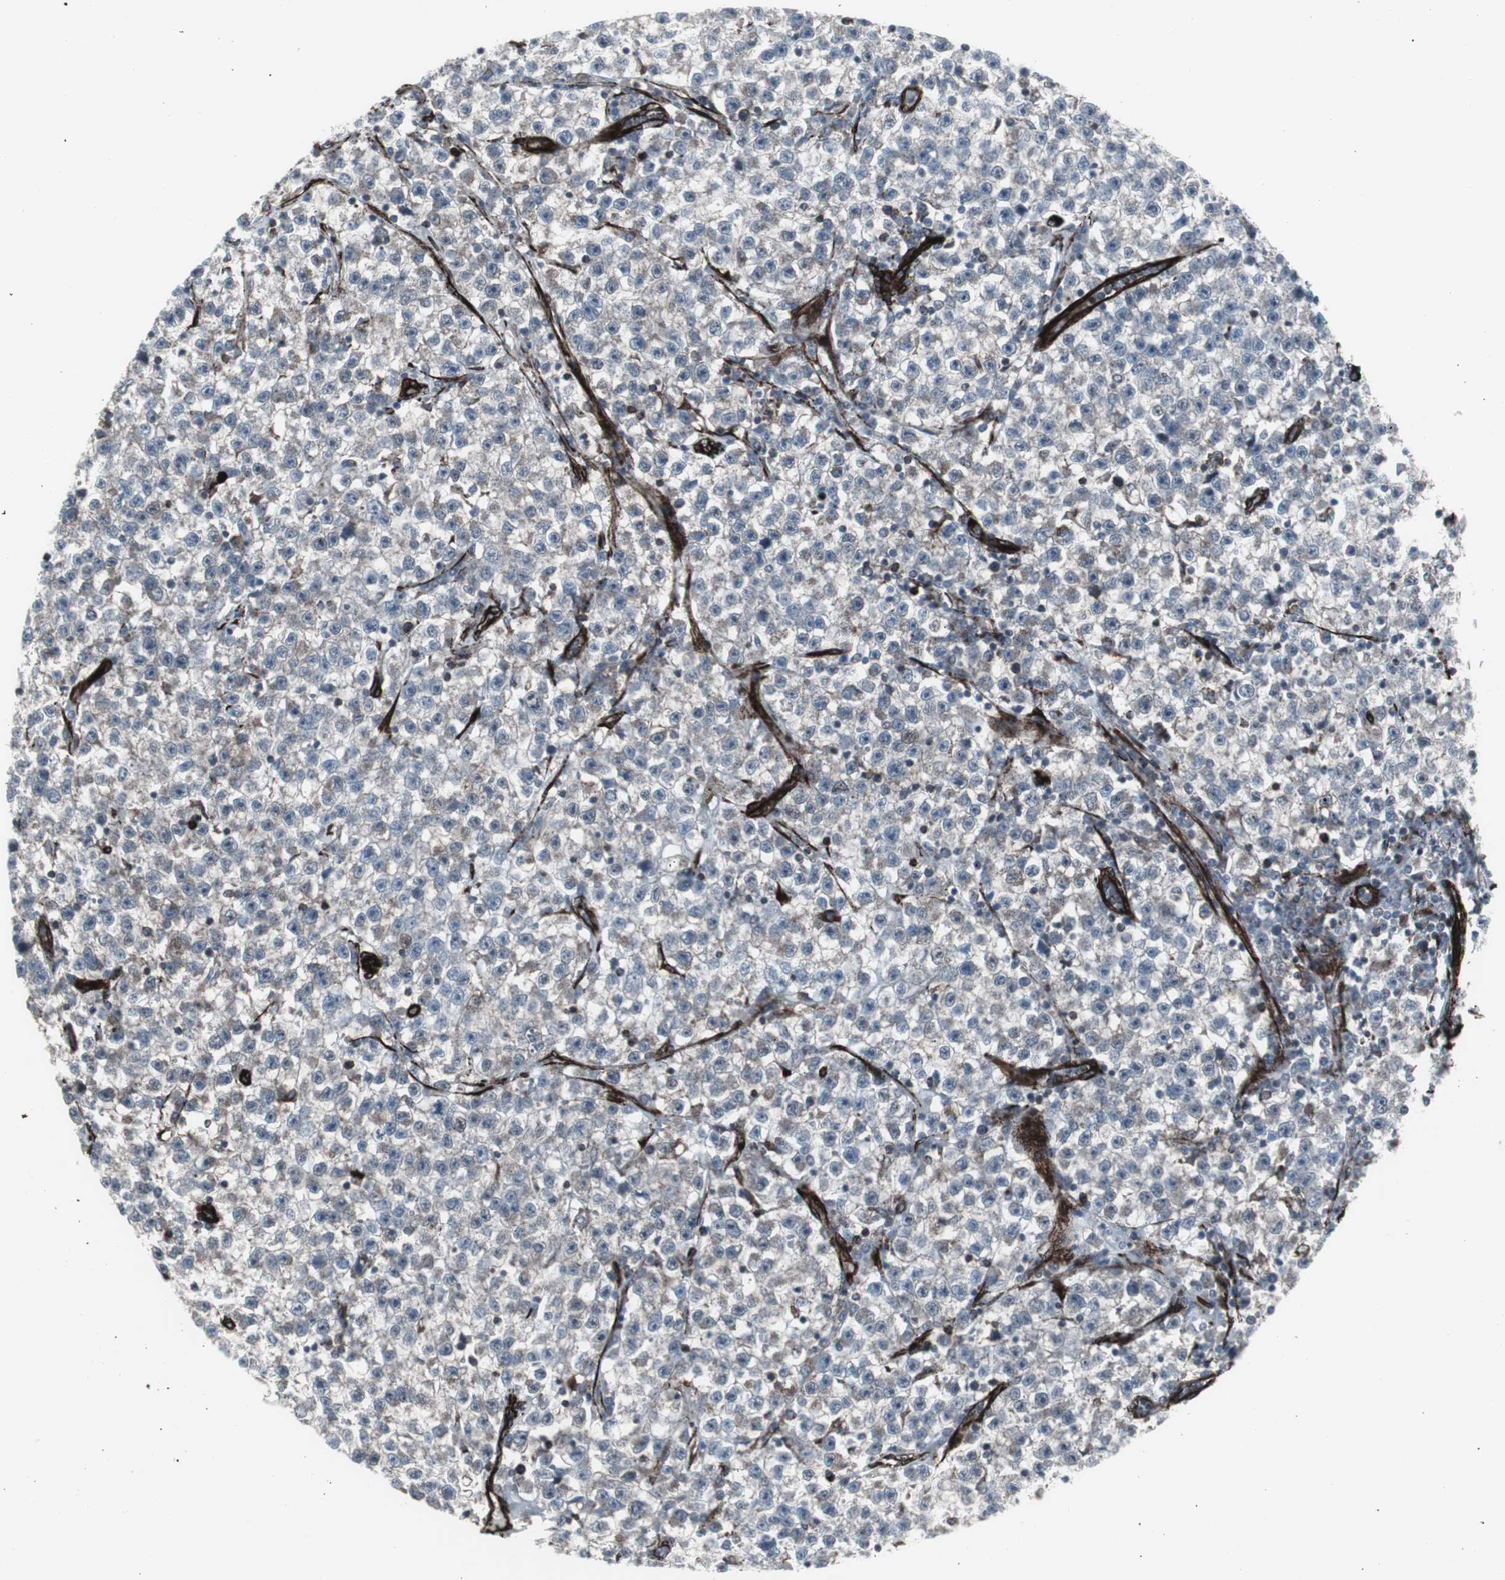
{"staining": {"intensity": "negative", "quantity": "none", "location": "none"}, "tissue": "testis cancer", "cell_type": "Tumor cells", "image_type": "cancer", "snomed": [{"axis": "morphology", "description": "Seminoma, NOS"}, {"axis": "topography", "description": "Testis"}], "caption": "A micrograph of human seminoma (testis) is negative for staining in tumor cells.", "gene": "PDGFA", "patient": {"sex": "male", "age": 22}}